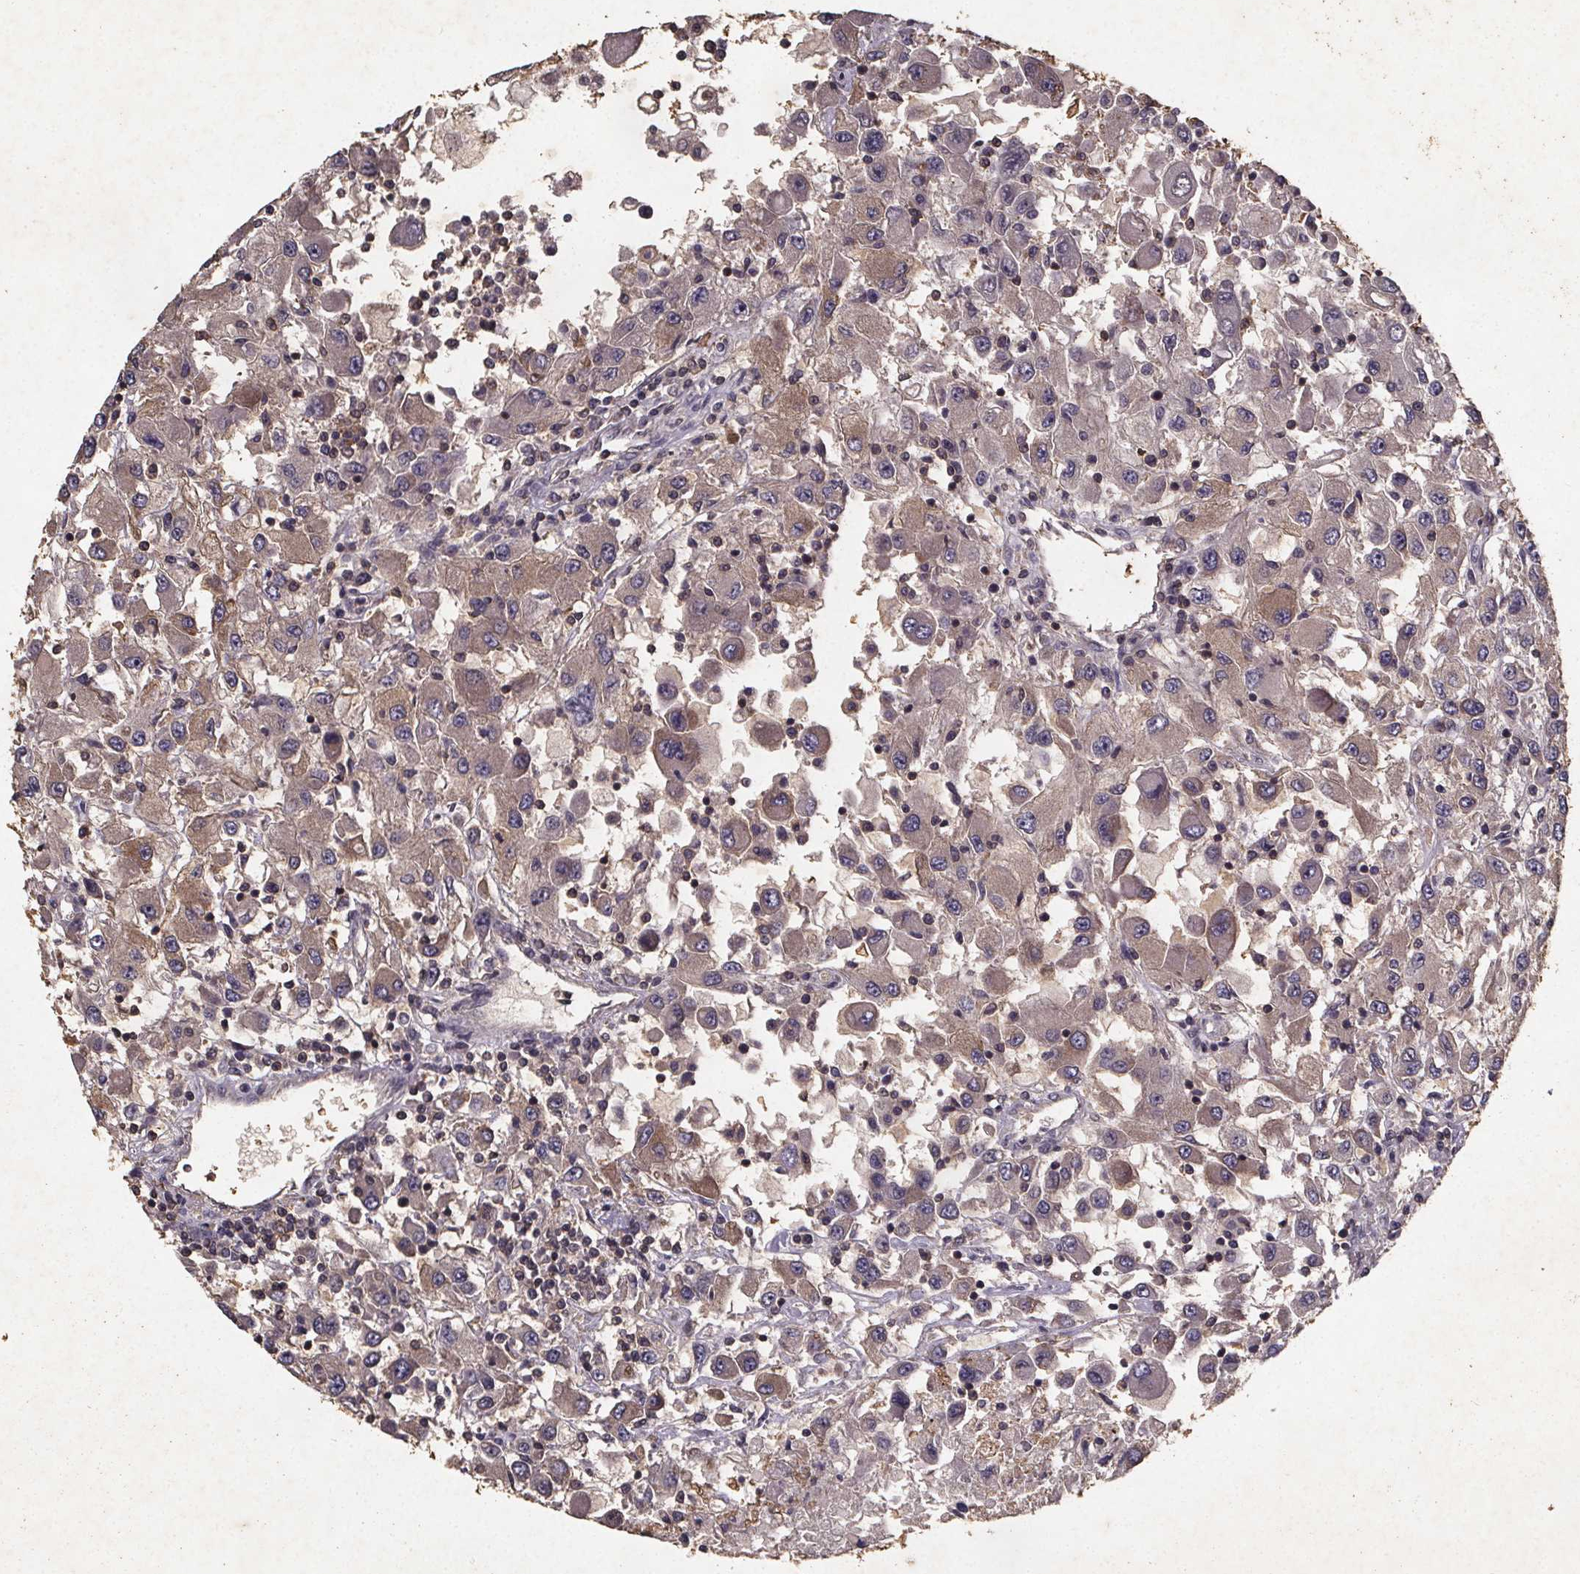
{"staining": {"intensity": "weak", "quantity": "<25%", "location": "cytoplasmic/membranous"}, "tissue": "renal cancer", "cell_type": "Tumor cells", "image_type": "cancer", "snomed": [{"axis": "morphology", "description": "Adenocarcinoma, NOS"}, {"axis": "topography", "description": "Kidney"}], "caption": "Immunohistochemistry (IHC) image of neoplastic tissue: human renal cancer (adenocarcinoma) stained with DAB displays no significant protein expression in tumor cells.", "gene": "PIERCE2", "patient": {"sex": "female", "age": 67}}